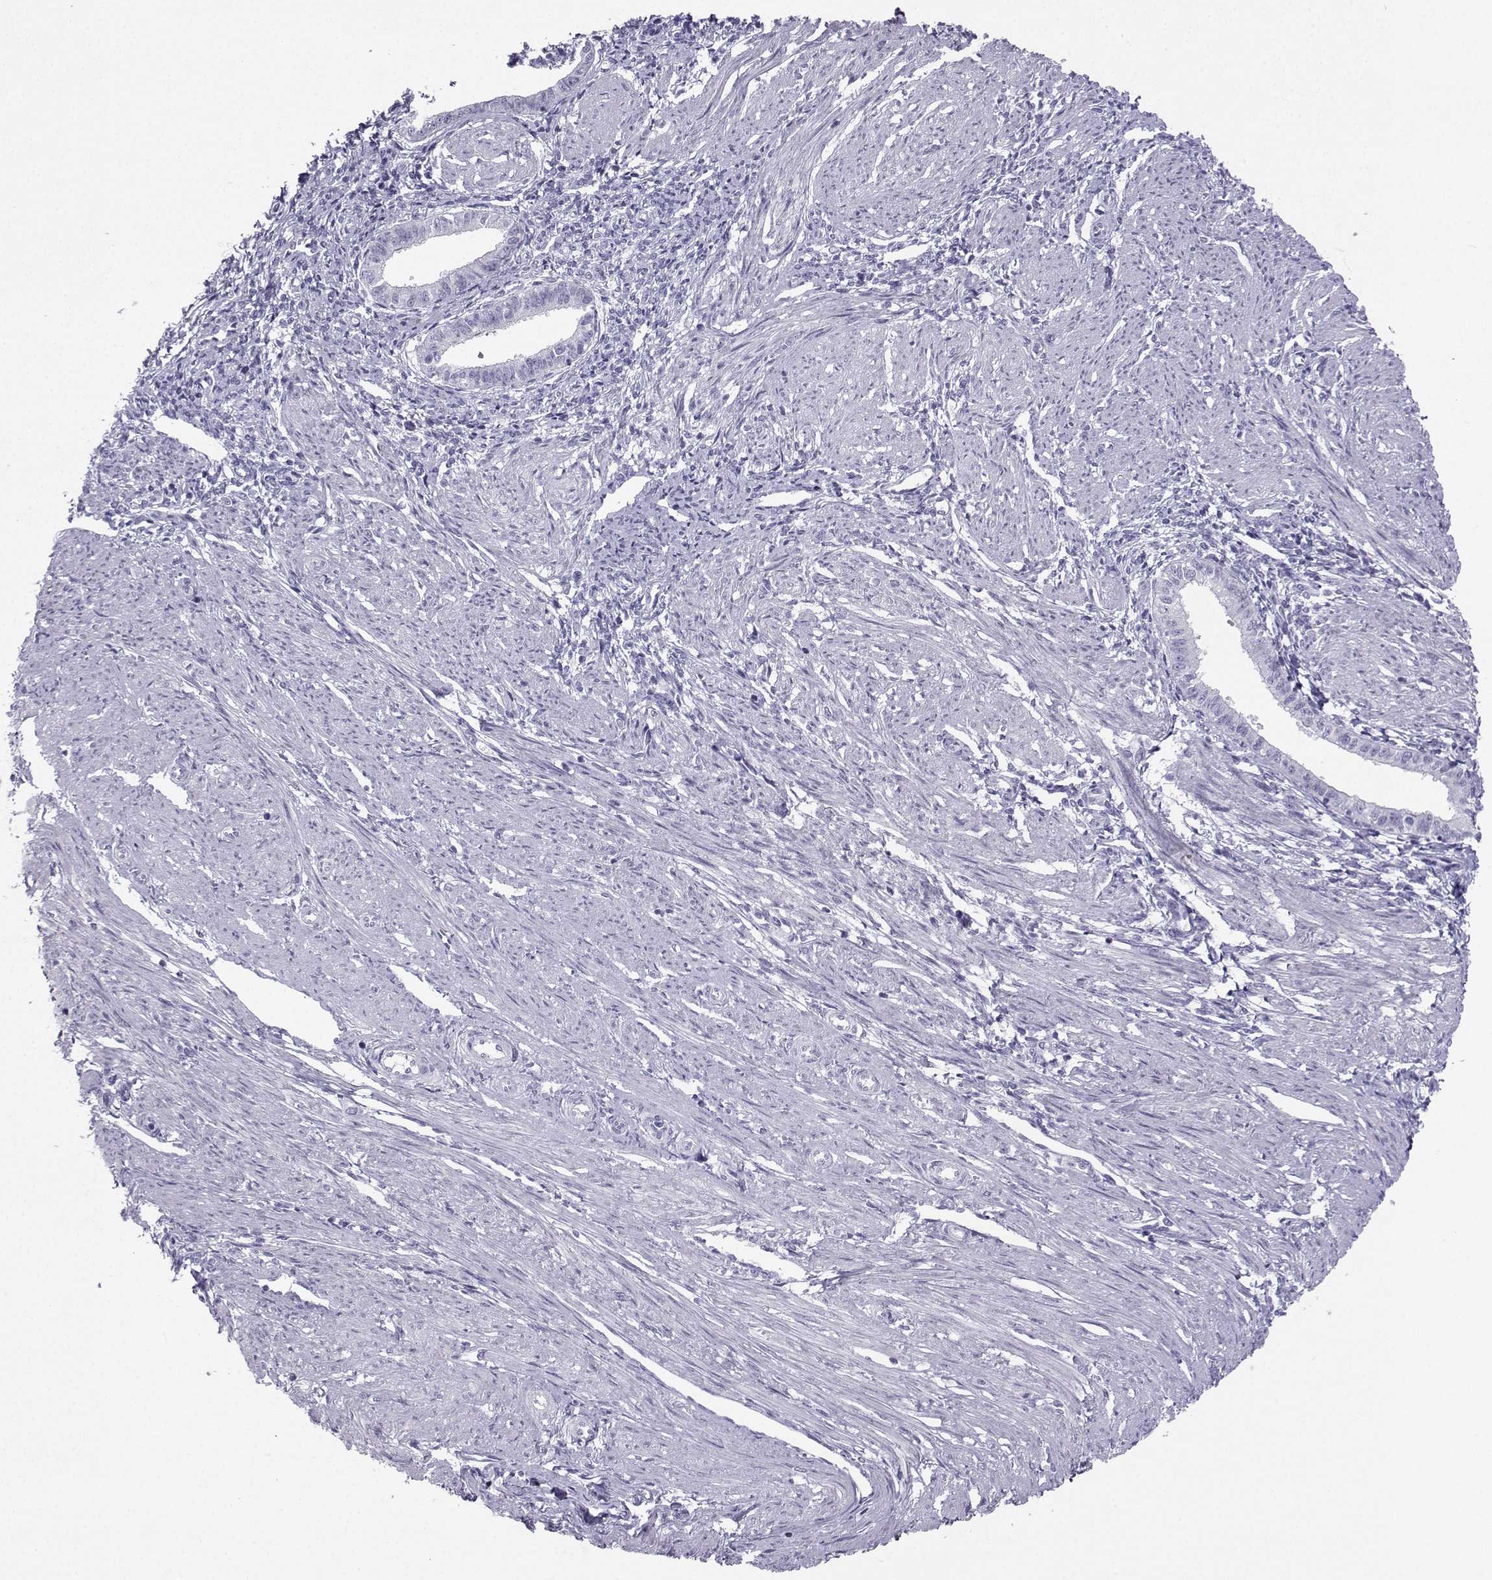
{"staining": {"intensity": "negative", "quantity": "none", "location": "none"}, "tissue": "endometrium", "cell_type": "Cells in endometrial stroma", "image_type": "normal", "snomed": [{"axis": "morphology", "description": "Normal tissue, NOS"}, {"axis": "topography", "description": "Endometrium"}], "caption": "A high-resolution image shows immunohistochemistry staining of benign endometrium, which displays no significant positivity in cells in endometrial stroma. (DAB immunohistochemistry (IHC) visualized using brightfield microscopy, high magnification).", "gene": "NEFL", "patient": {"sex": "female", "age": 37}}